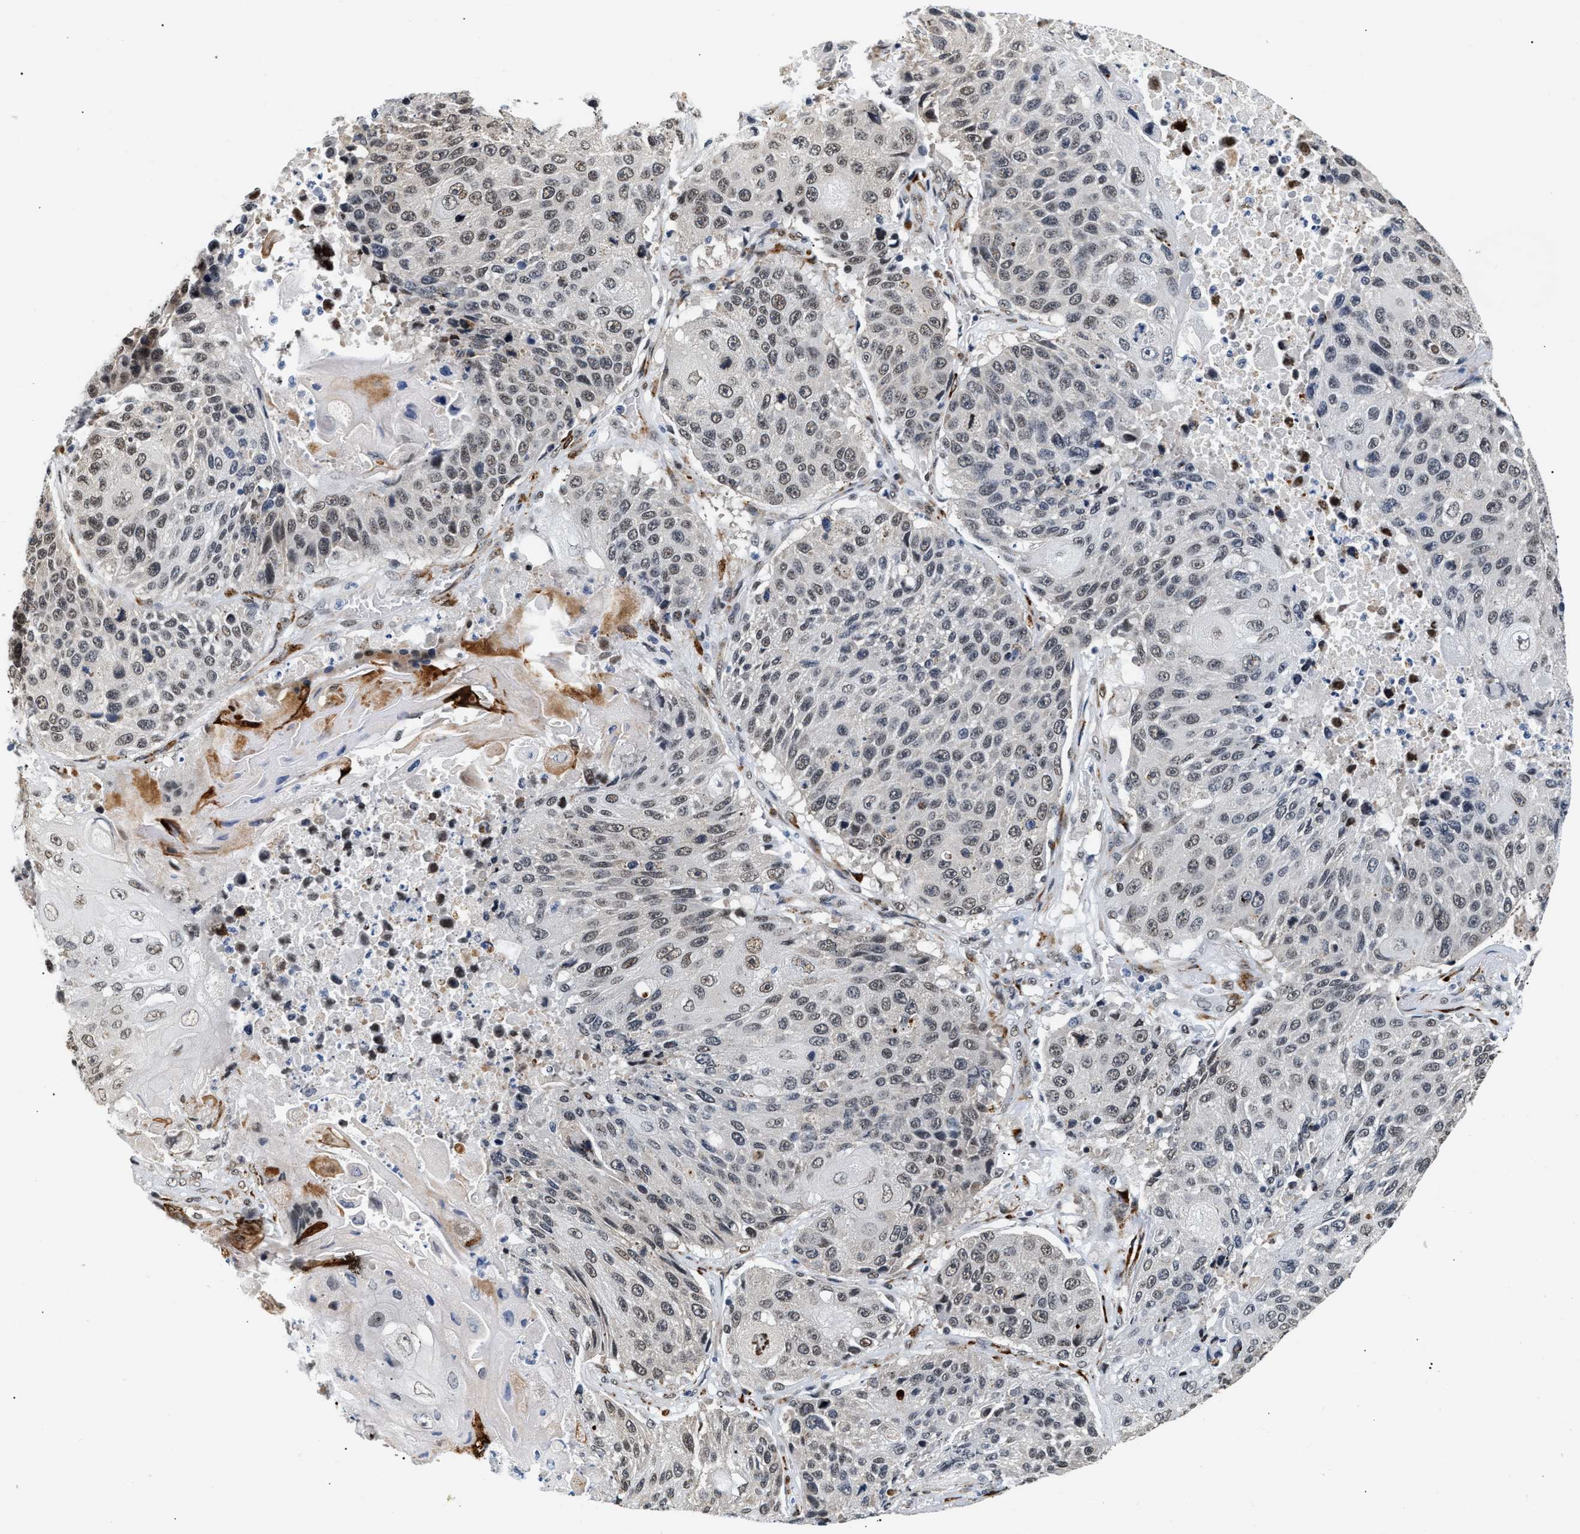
{"staining": {"intensity": "weak", "quantity": "25%-75%", "location": "nuclear"}, "tissue": "lung cancer", "cell_type": "Tumor cells", "image_type": "cancer", "snomed": [{"axis": "morphology", "description": "Squamous cell carcinoma, NOS"}, {"axis": "topography", "description": "Lung"}], "caption": "Immunohistochemical staining of lung squamous cell carcinoma exhibits low levels of weak nuclear protein positivity in about 25%-75% of tumor cells.", "gene": "THOC1", "patient": {"sex": "male", "age": 61}}